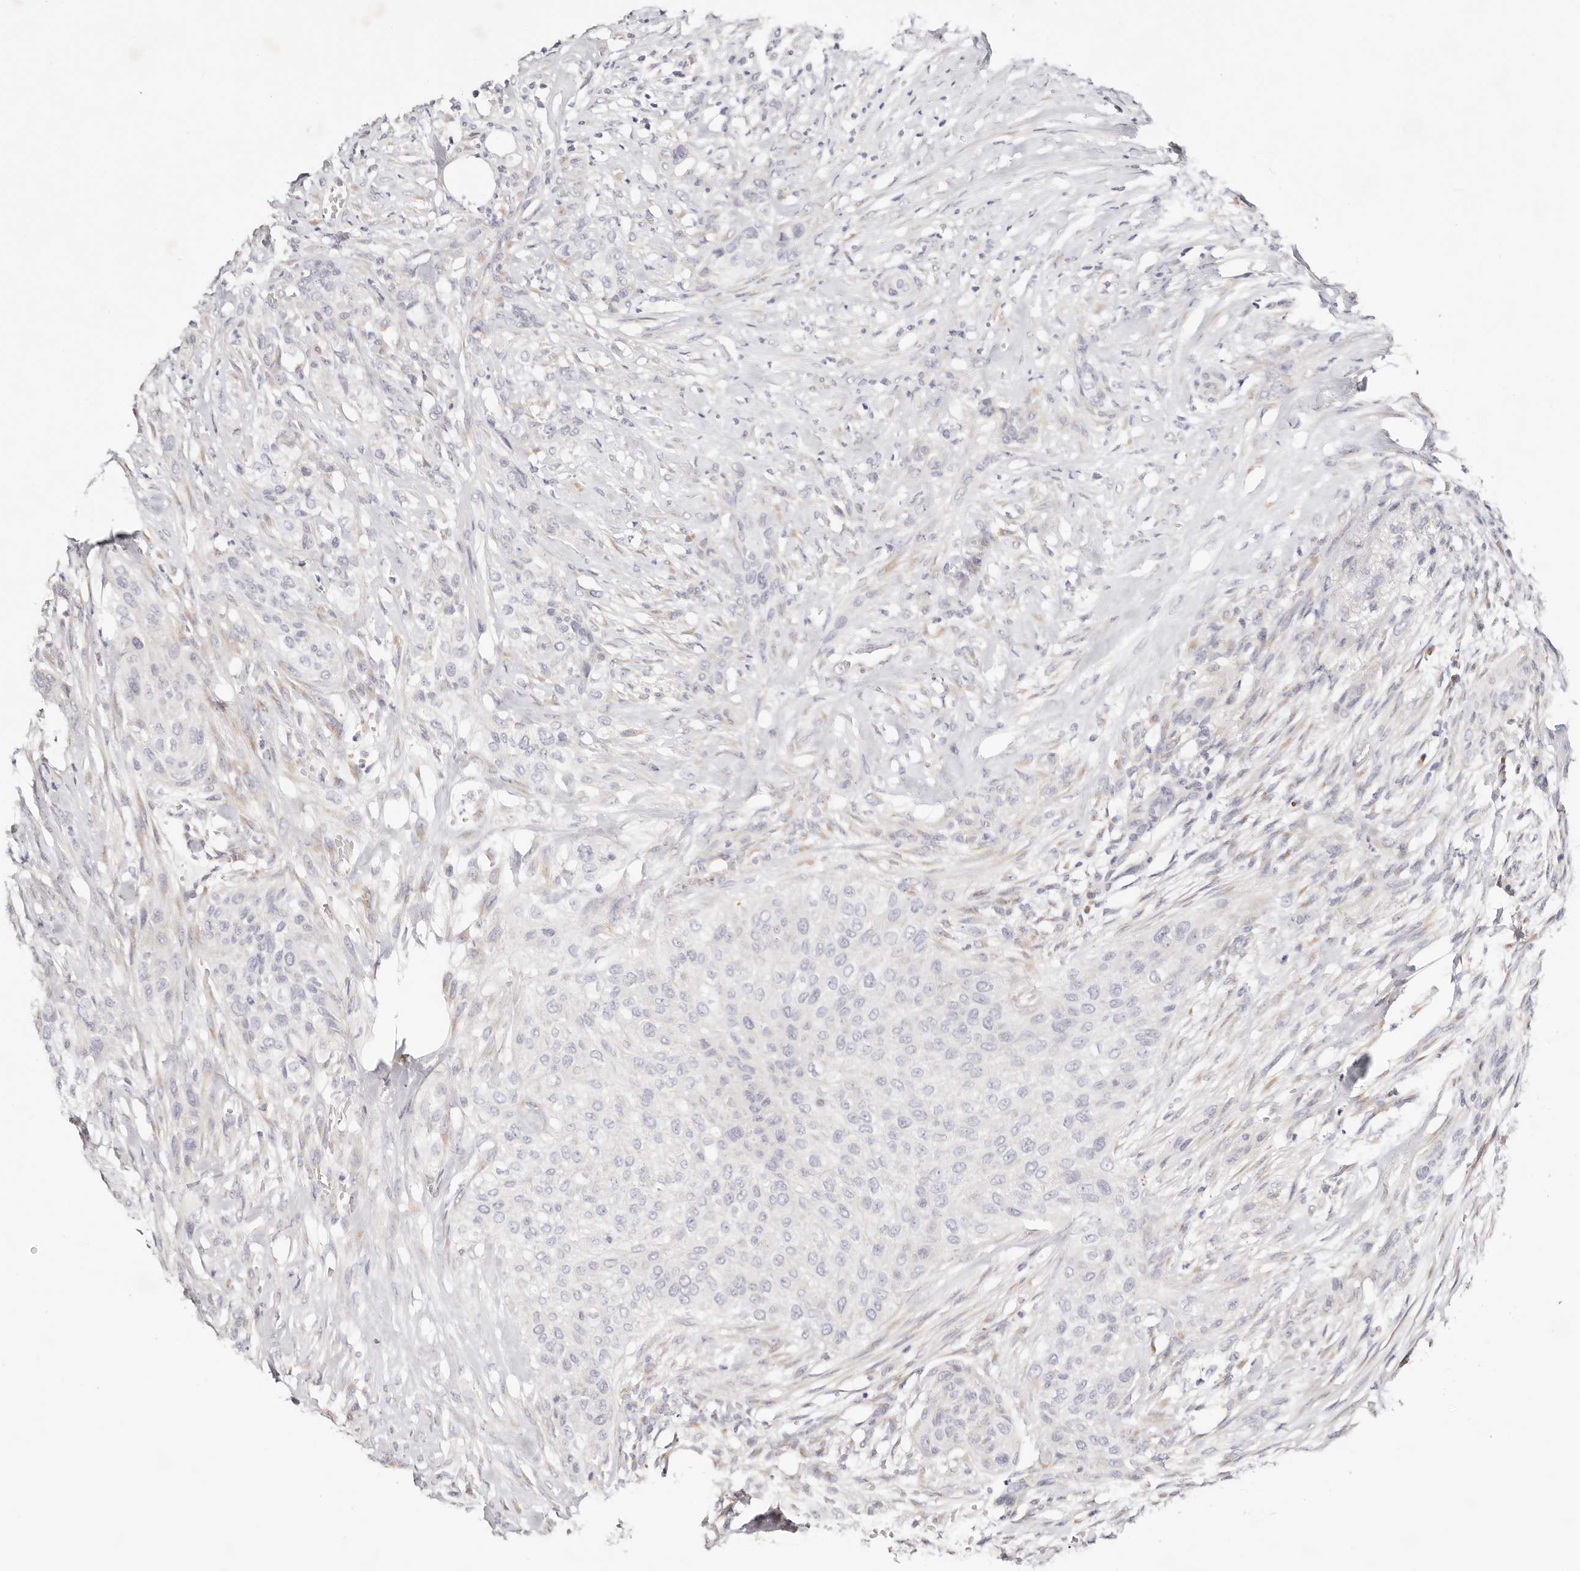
{"staining": {"intensity": "negative", "quantity": "none", "location": "none"}, "tissue": "urothelial cancer", "cell_type": "Tumor cells", "image_type": "cancer", "snomed": [{"axis": "morphology", "description": "Urothelial carcinoma, High grade"}, {"axis": "topography", "description": "Urinary bladder"}], "caption": "This is an immunohistochemistry (IHC) image of high-grade urothelial carcinoma. There is no expression in tumor cells.", "gene": "DNASE1", "patient": {"sex": "male", "age": 35}}